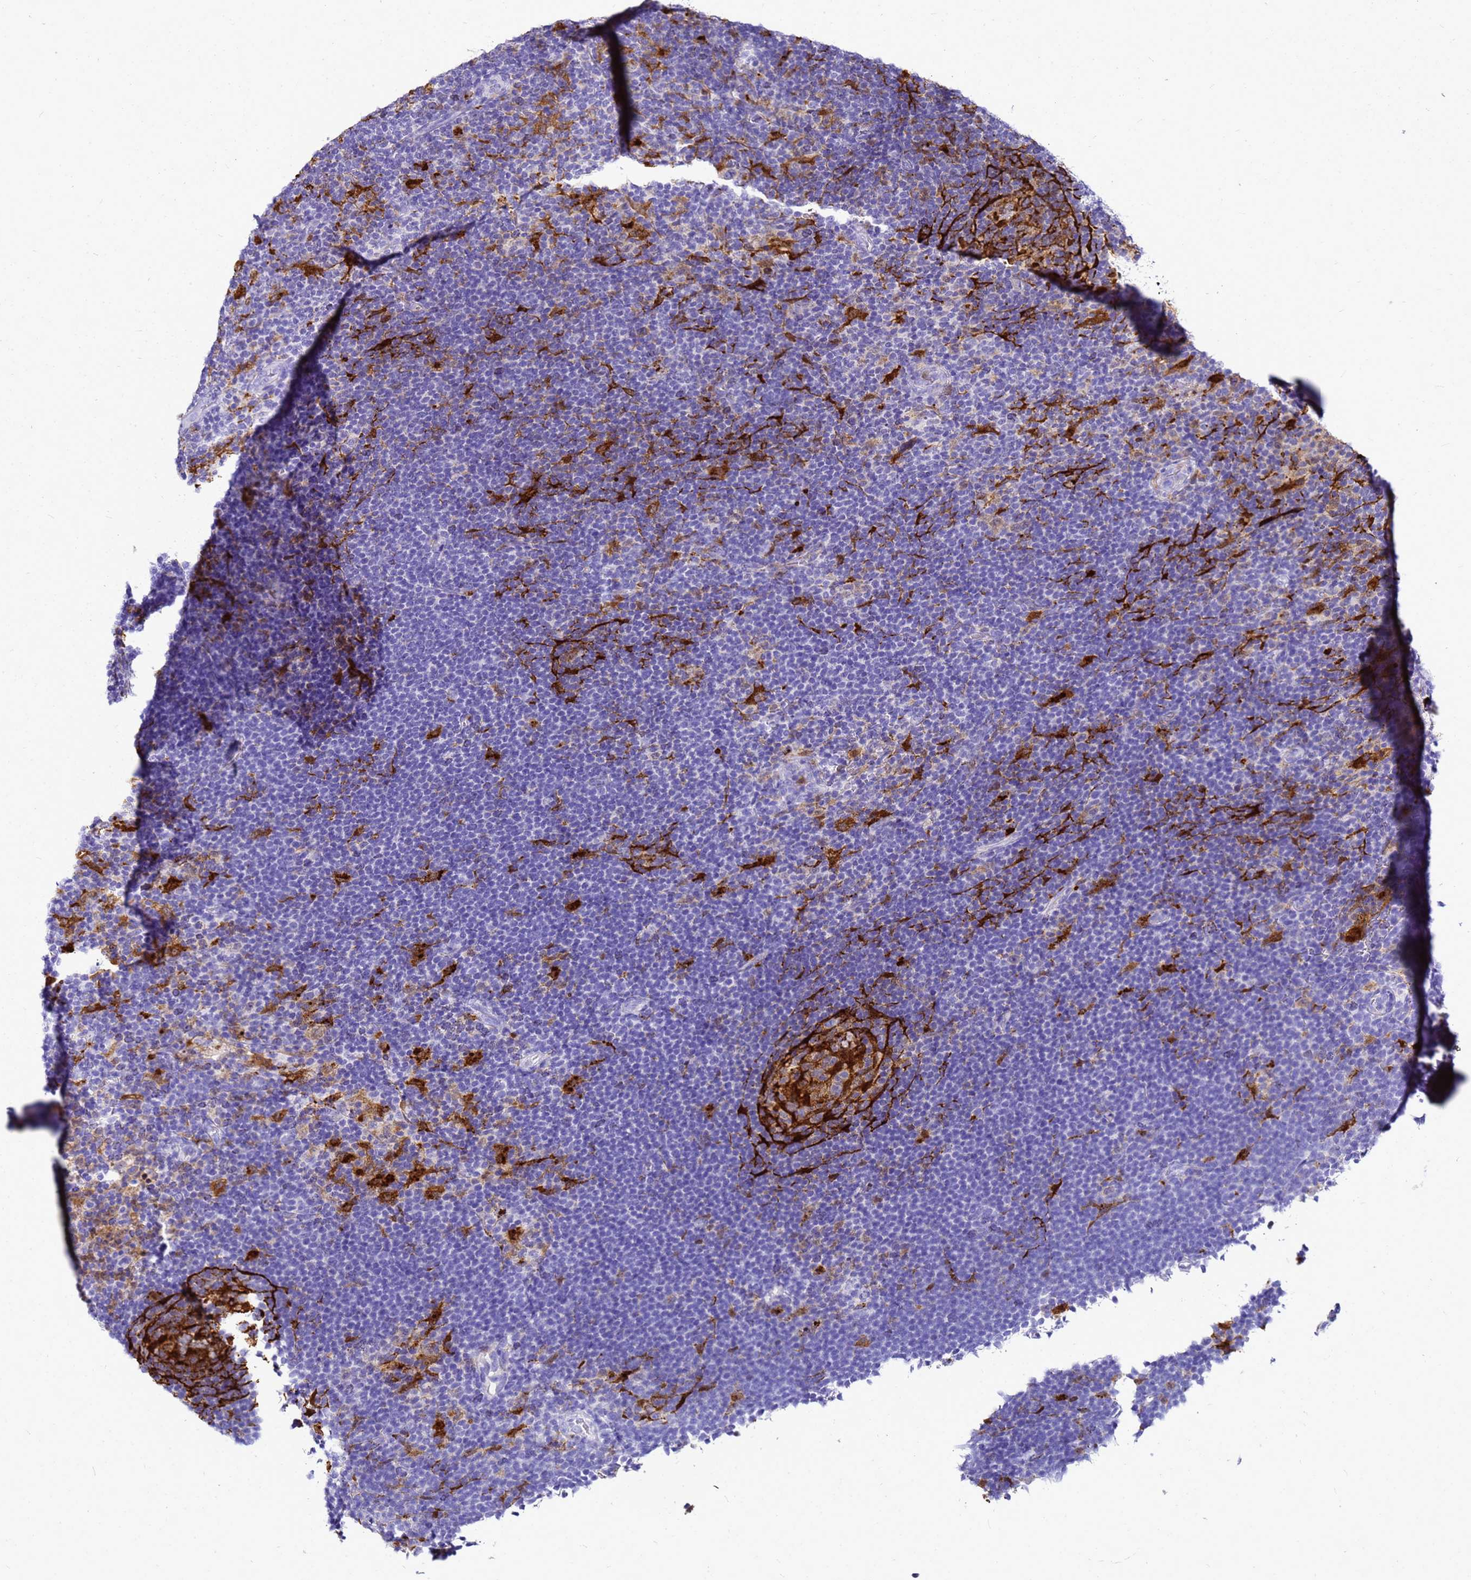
{"staining": {"intensity": "negative", "quantity": "none", "location": "none"}, "tissue": "lymphoma", "cell_type": "Tumor cells", "image_type": "cancer", "snomed": [{"axis": "morphology", "description": "Hodgkin's disease, NOS"}, {"axis": "topography", "description": "Lymph node"}], "caption": "This is an immunohistochemistry (IHC) histopathology image of human lymphoma. There is no positivity in tumor cells.", "gene": "CSTA", "patient": {"sex": "female", "age": 57}}